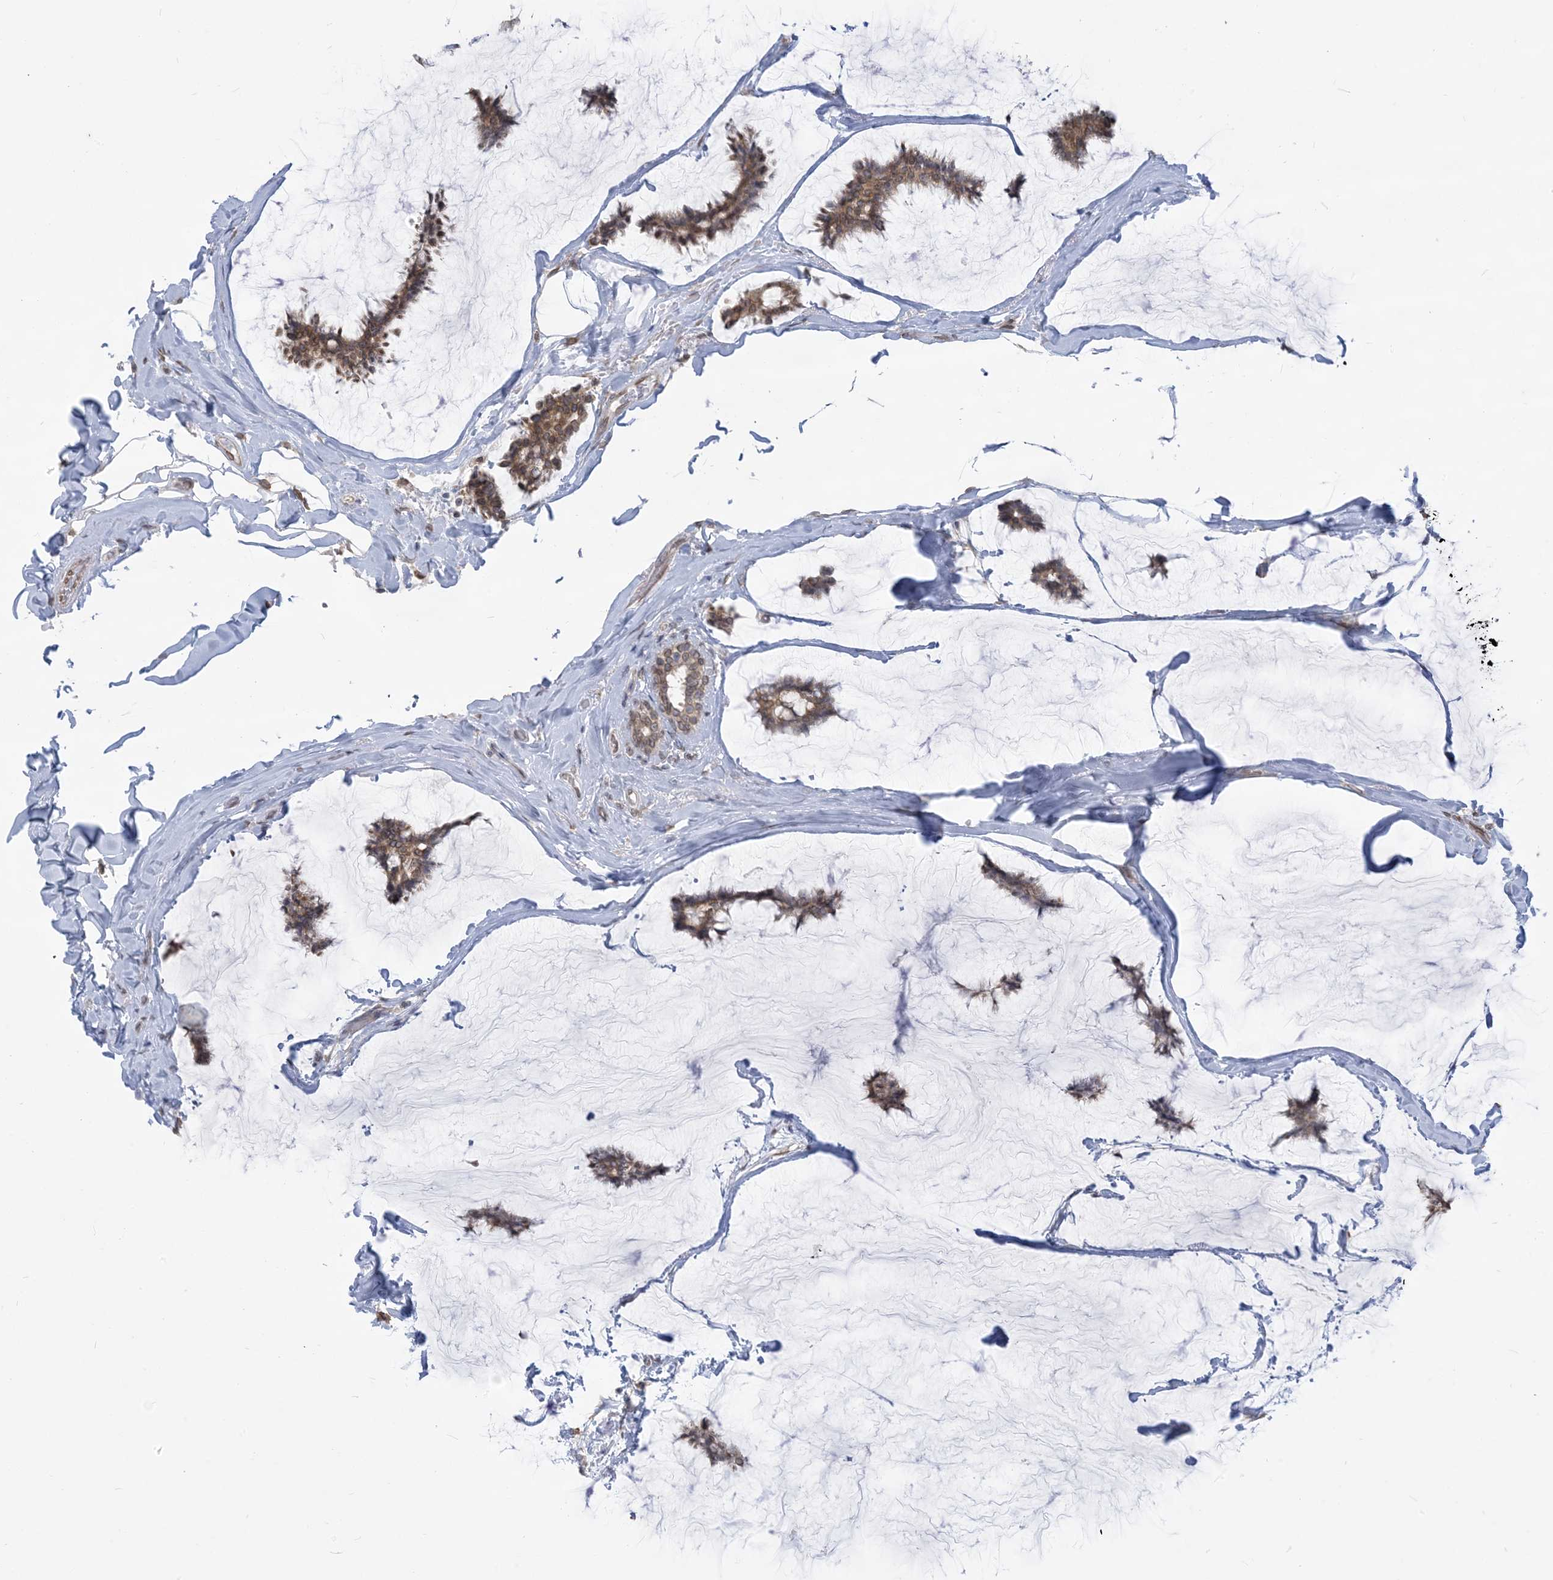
{"staining": {"intensity": "moderate", "quantity": ">75%", "location": "cytoplasmic/membranous,nuclear"}, "tissue": "breast cancer", "cell_type": "Tumor cells", "image_type": "cancer", "snomed": [{"axis": "morphology", "description": "Duct carcinoma"}, {"axis": "topography", "description": "Breast"}], "caption": "Approximately >75% of tumor cells in human breast cancer reveal moderate cytoplasmic/membranous and nuclear protein positivity as visualized by brown immunohistochemical staining.", "gene": "WWP1", "patient": {"sex": "female", "age": 93}}